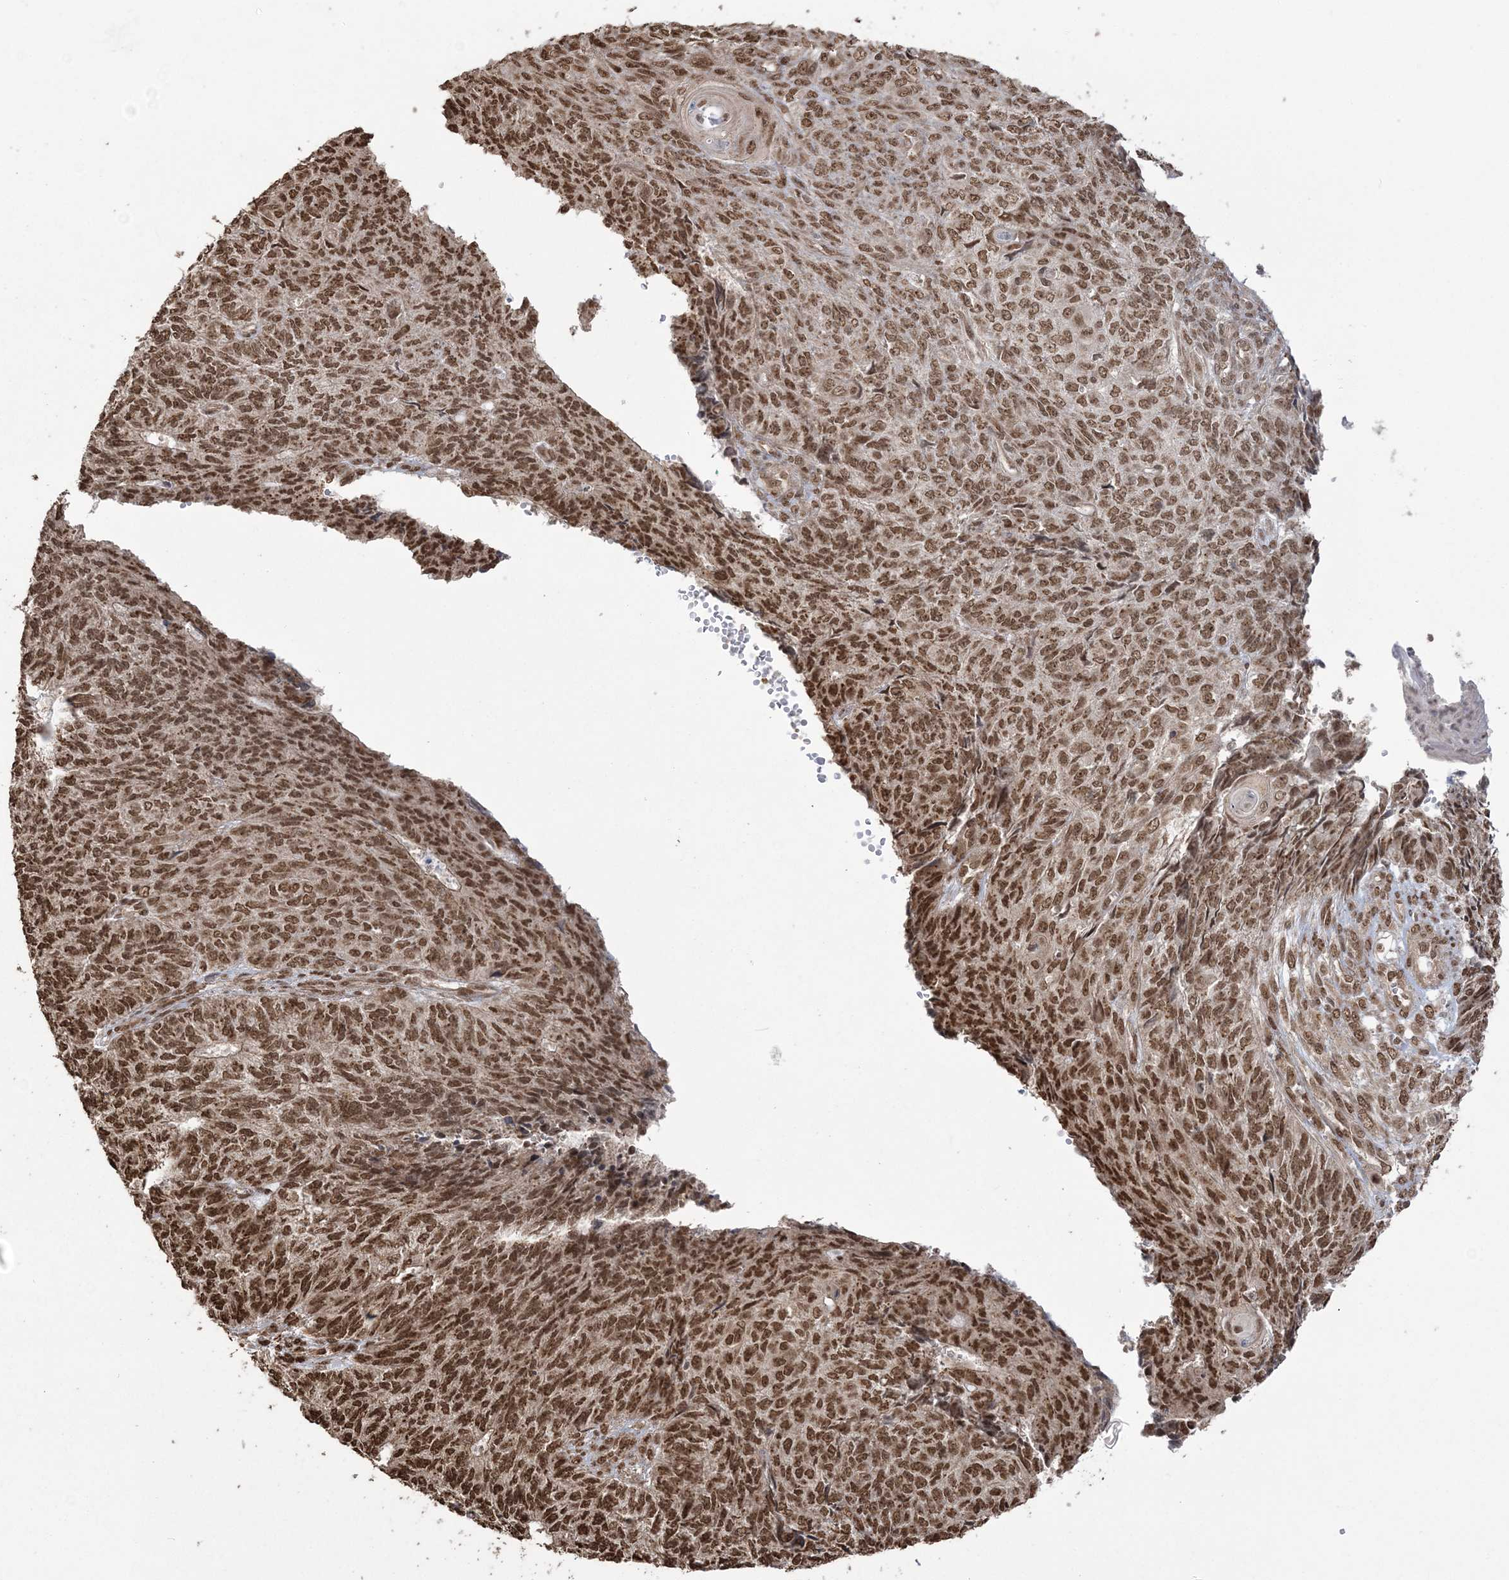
{"staining": {"intensity": "strong", "quantity": ">75%", "location": "nuclear"}, "tissue": "endometrial cancer", "cell_type": "Tumor cells", "image_type": "cancer", "snomed": [{"axis": "morphology", "description": "Adenocarcinoma, NOS"}, {"axis": "topography", "description": "Endometrium"}], "caption": "This is a micrograph of immunohistochemistry staining of endometrial cancer, which shows strong expression in the nuclear of tumor cells.", "gene": "ZNF839", "patient": {"sex": "female", "age": 32}}